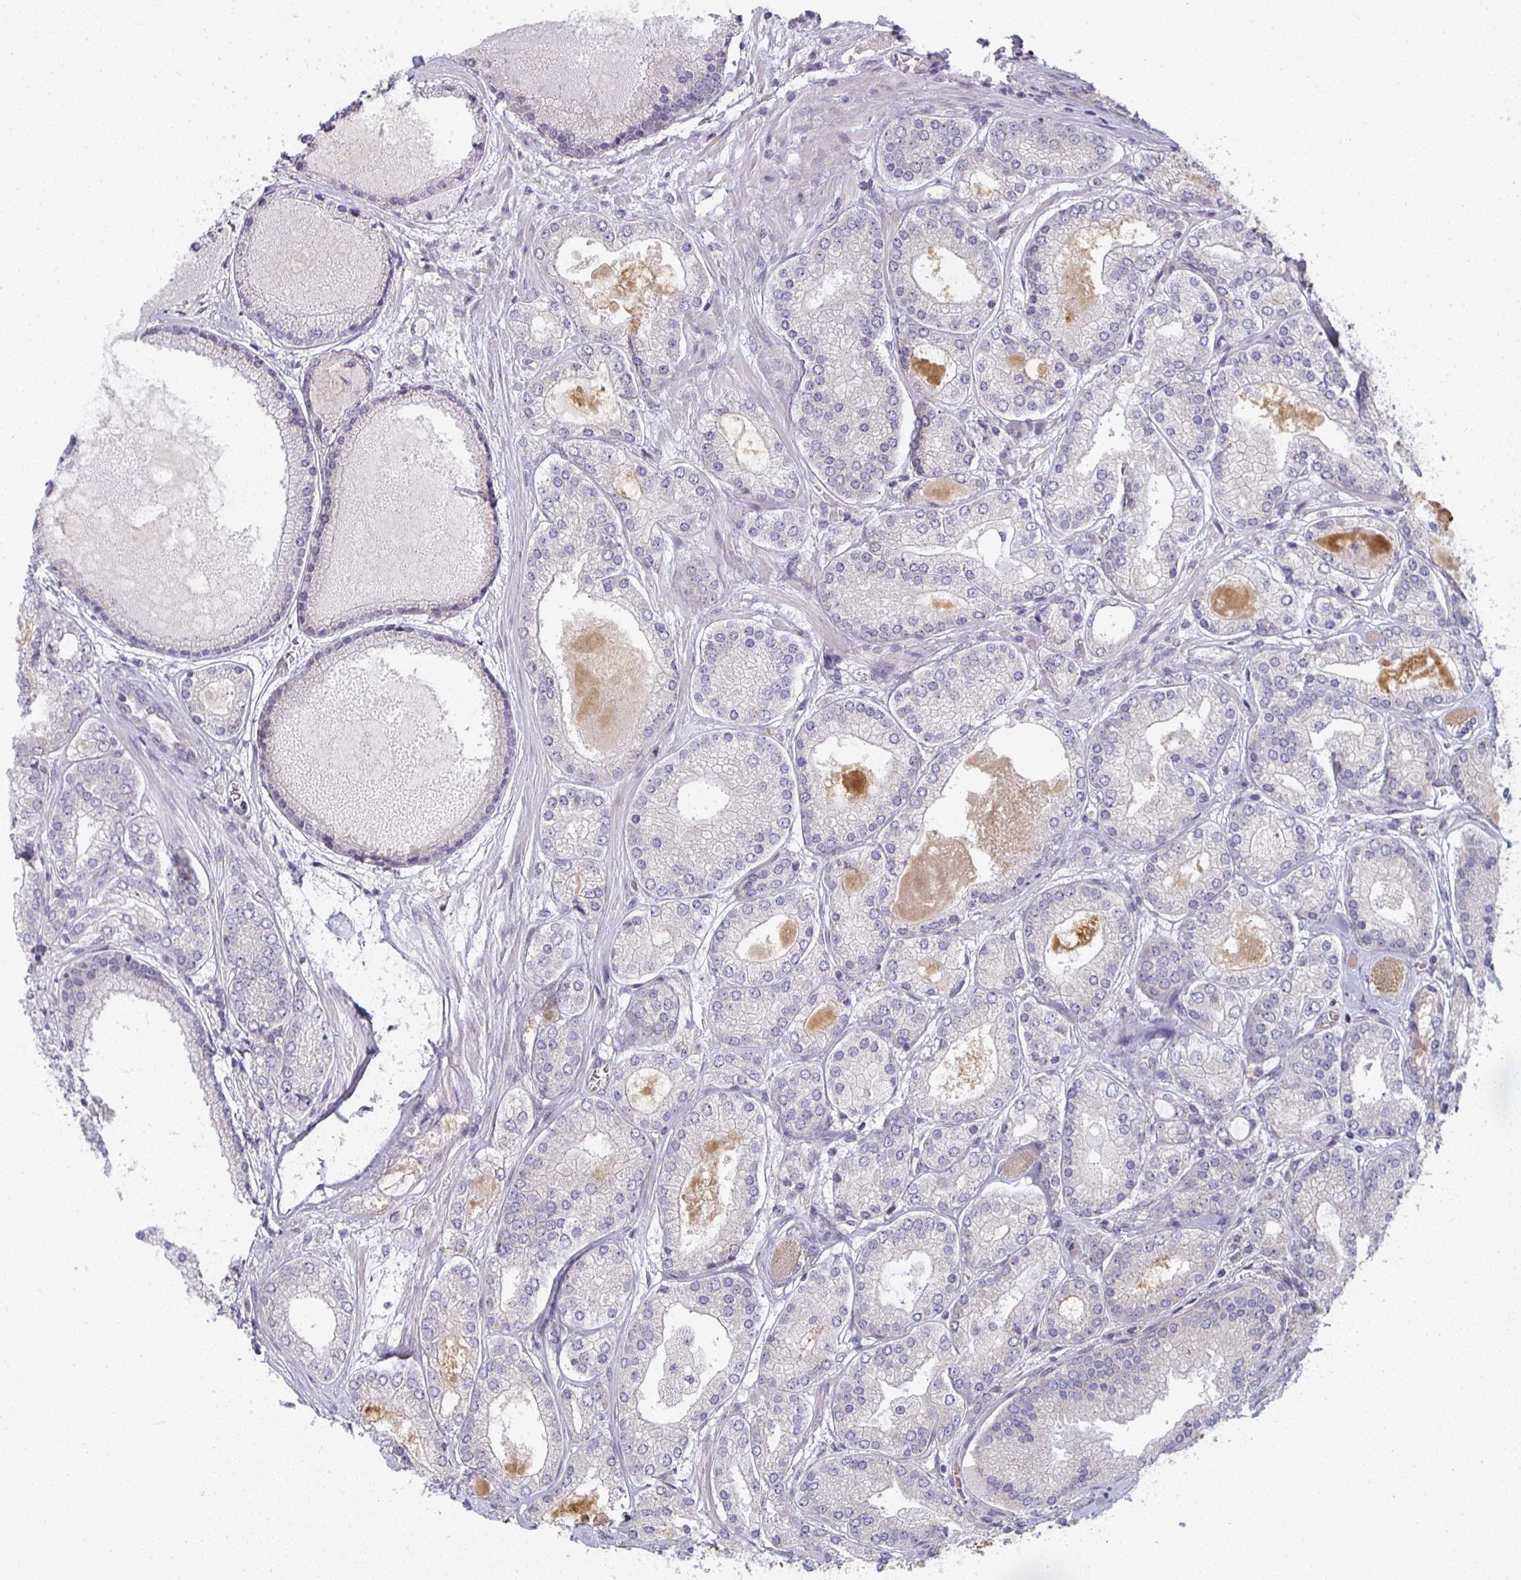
{"staining": {"intensity": "negative", "quantity": "none", "location": "none"}, "tissue": "prostate cancer", "cell_type": "Tumor cells", "image_type": "cancer", "snomed": [{"axis": "morphology", "description": "Adenocarcinoma, High grade"}, {"axis": "topography", "description": "Prostate"}], "caption": "Immunohistochemistry histopathology image of neoplastic tissue: human prostate cancer (high-grade adenocarcinoma) stained with DAB reveals no significant protein positivity in tumor cells.", "gene": "CTHRC1", "patient": {"sex": "male", "age": 67}}